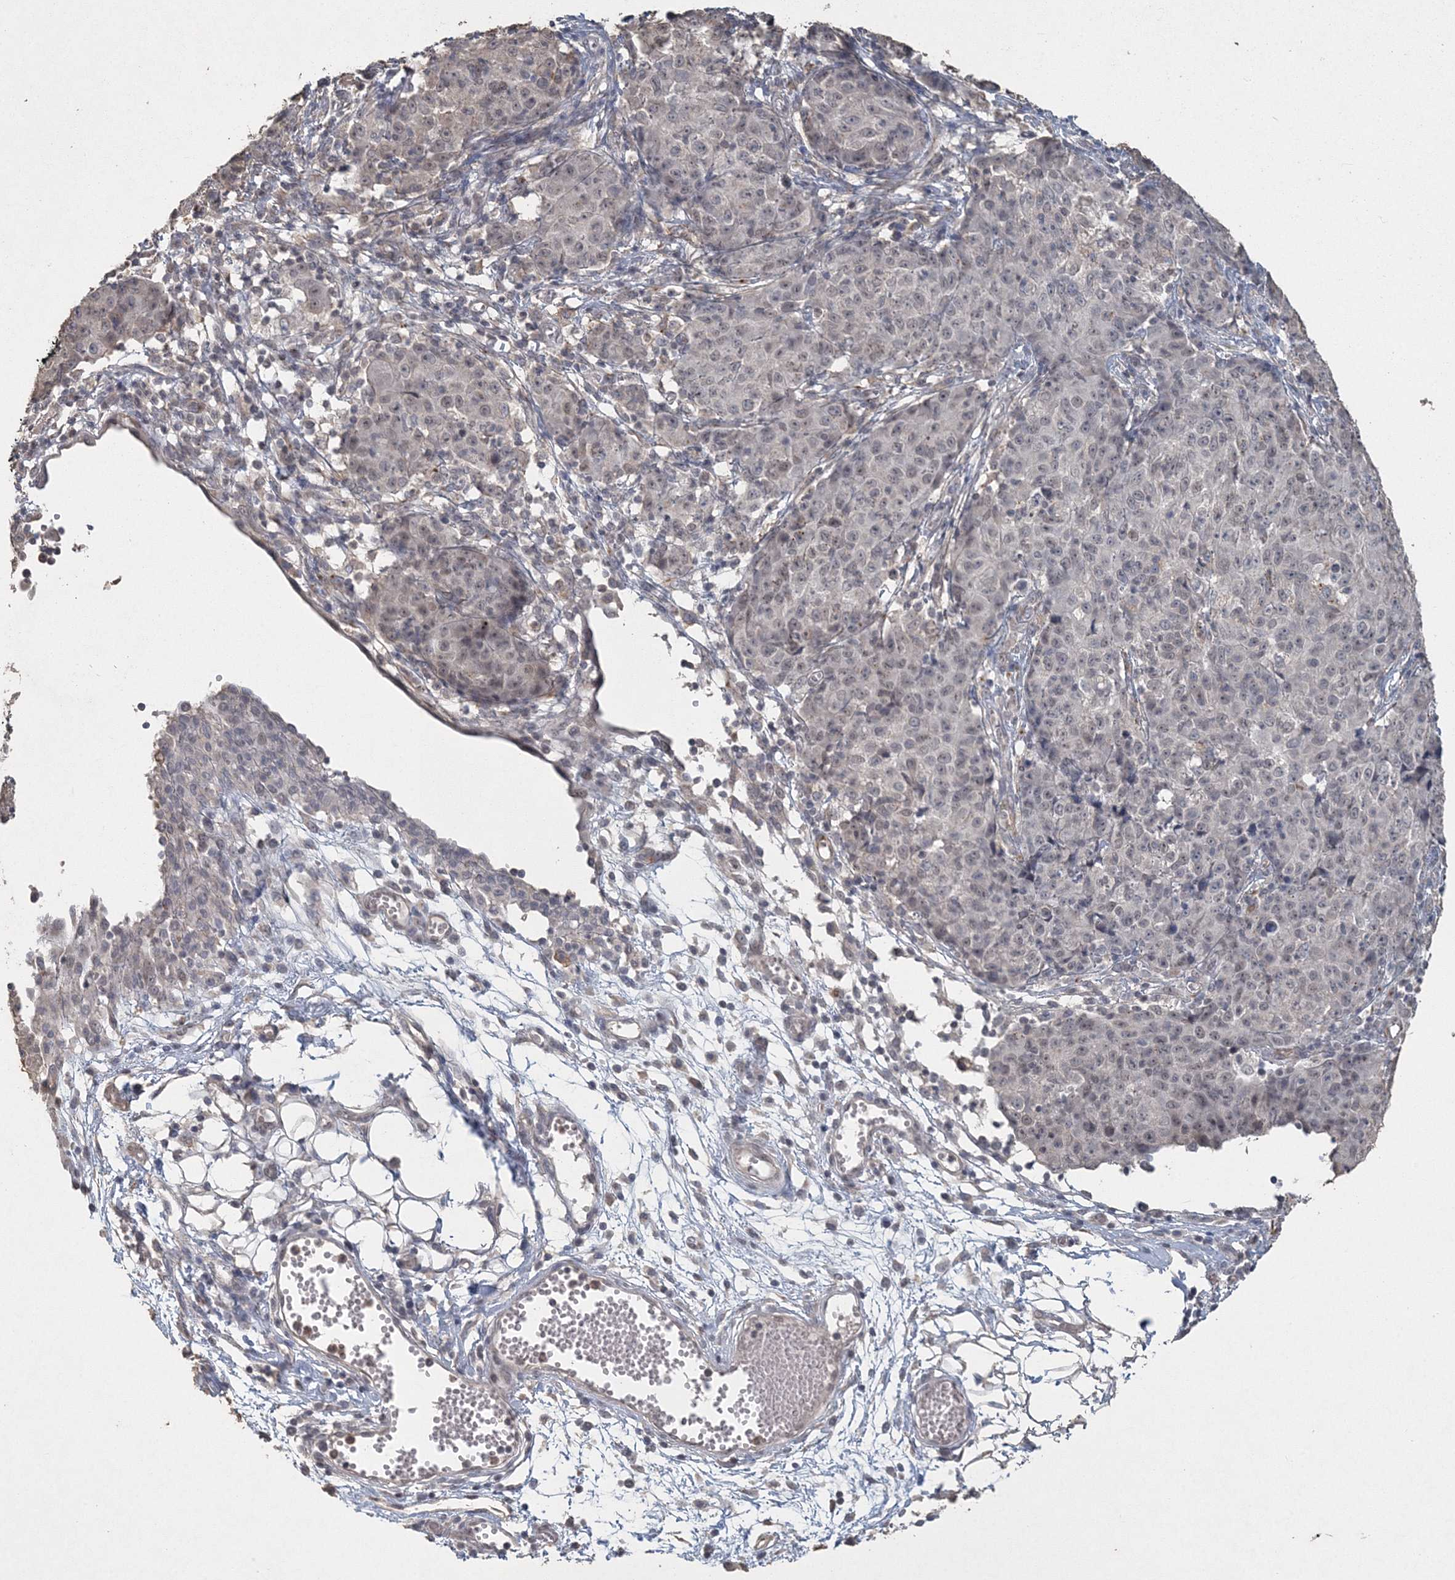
{"staining": {"intensity": "negative", "quantity": "none", "location": "none"}, "tissue": "ovarian cancer", "cell_type": "Tumor cells", "image_type": "cancer", "snomed": [{"axis": "morphology", "description": "Carcinoma, endometroid"}, {"axis": "topography", "description": "Ovary"}], "caption": "The micrograph demonstrates no significant staining in tumor cells of ovarian cancer (endometroid carcinoma).", "gene": "UIMC1", "patient": {"sex": "female", "age": 42}}